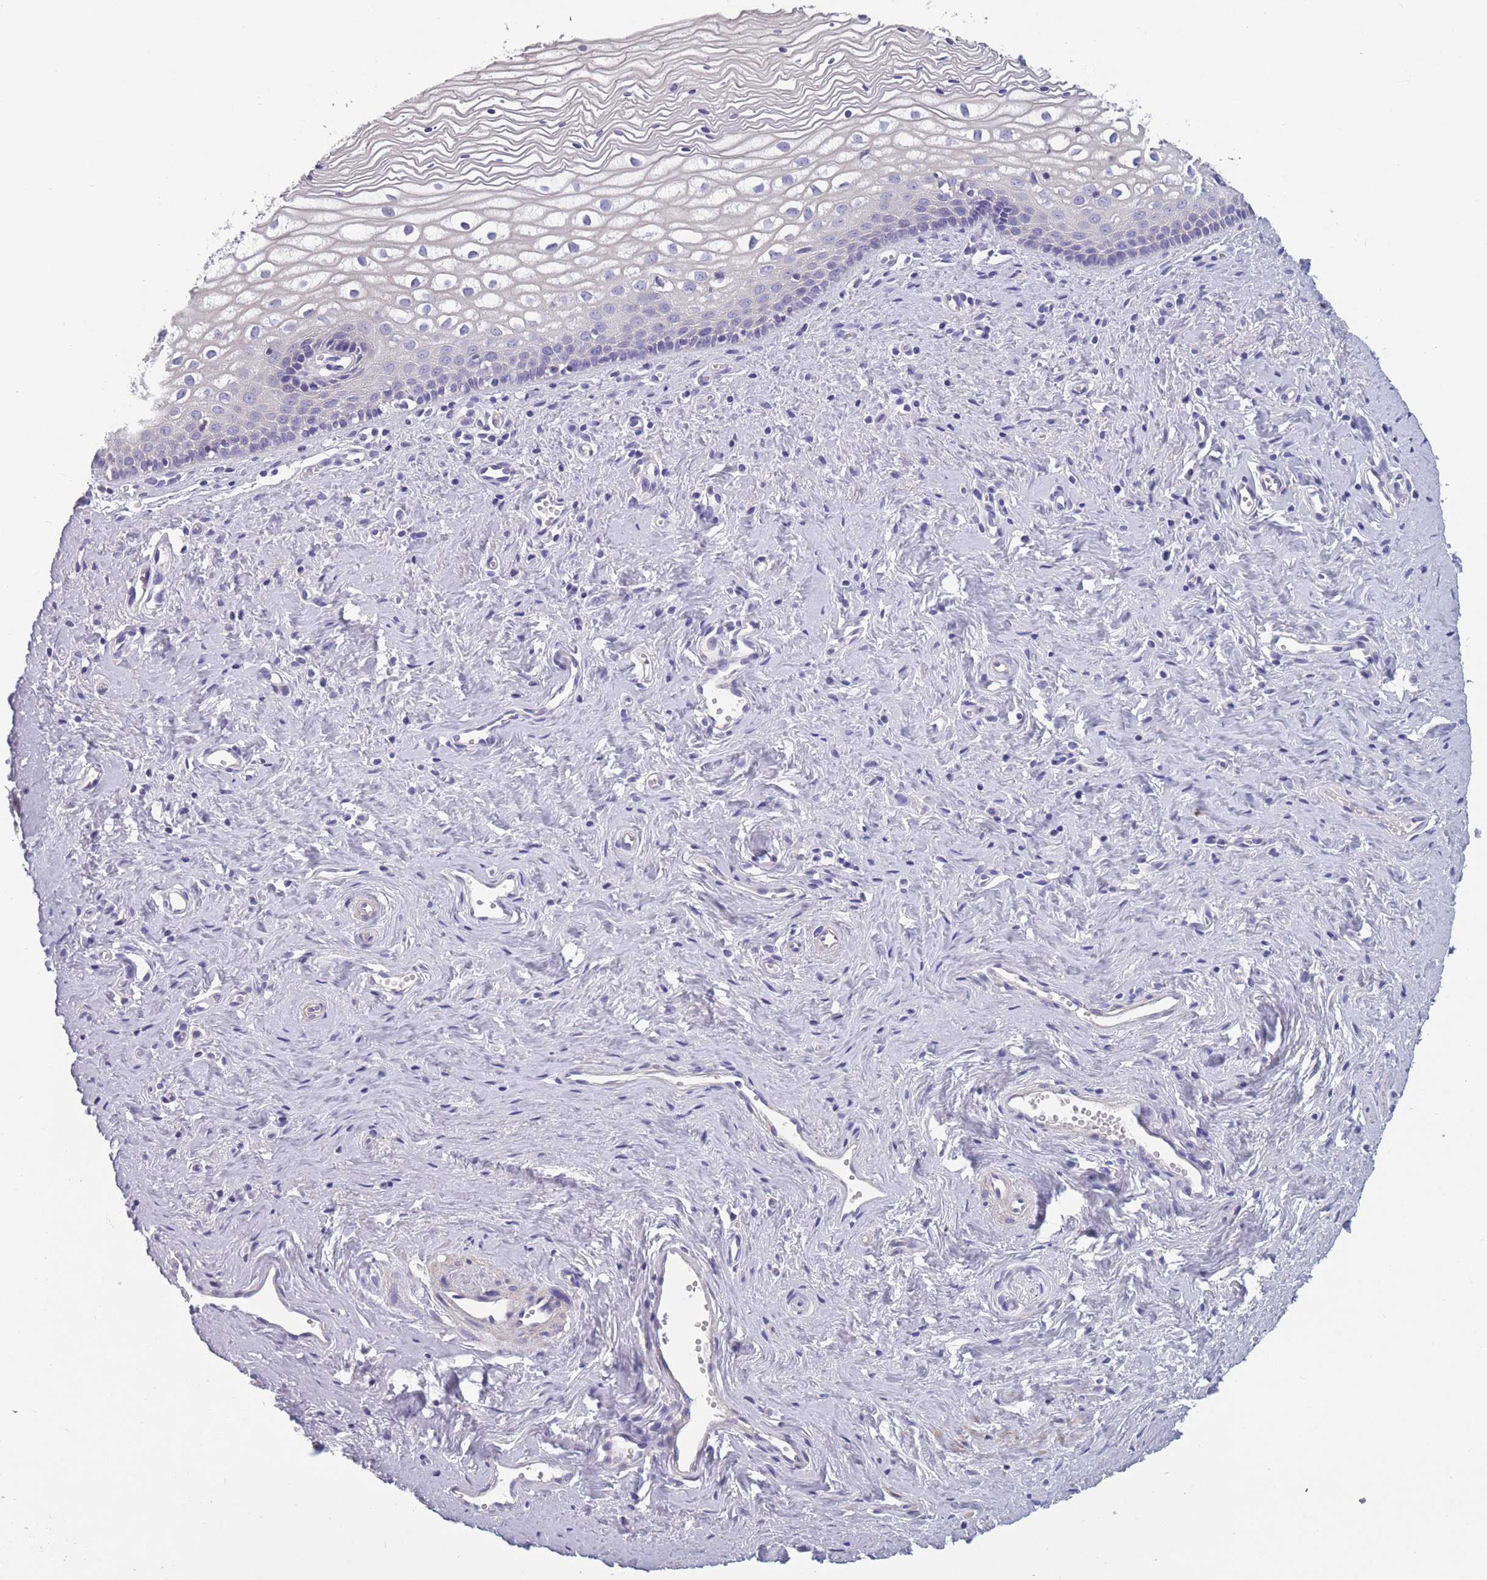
{"staining": {"intensity": "negative", "quantity": "none", "location": "none"}, "tissue": "vagina", "cell_type": "Squamous epithelial cells", "image_type": "normal", "snomed": [{"axis": "morphology", "description": "Normal tissue, NOS"}, {"axis": "topography", "description": "Vagina"}], "caption": "A high-resolution photomicrograph shows immunohistochemistry staining of benign vagina, which displays no significant expression in squamous epithelial cells. (Stains: DAB (3,3'-diaminobenzidine) IHC with hematoxylin counter stain, Microscopy: brightfield microscopy at high magnification).", "gene": "OR4C5", "patient": {"sex": "female", "age": 59}}